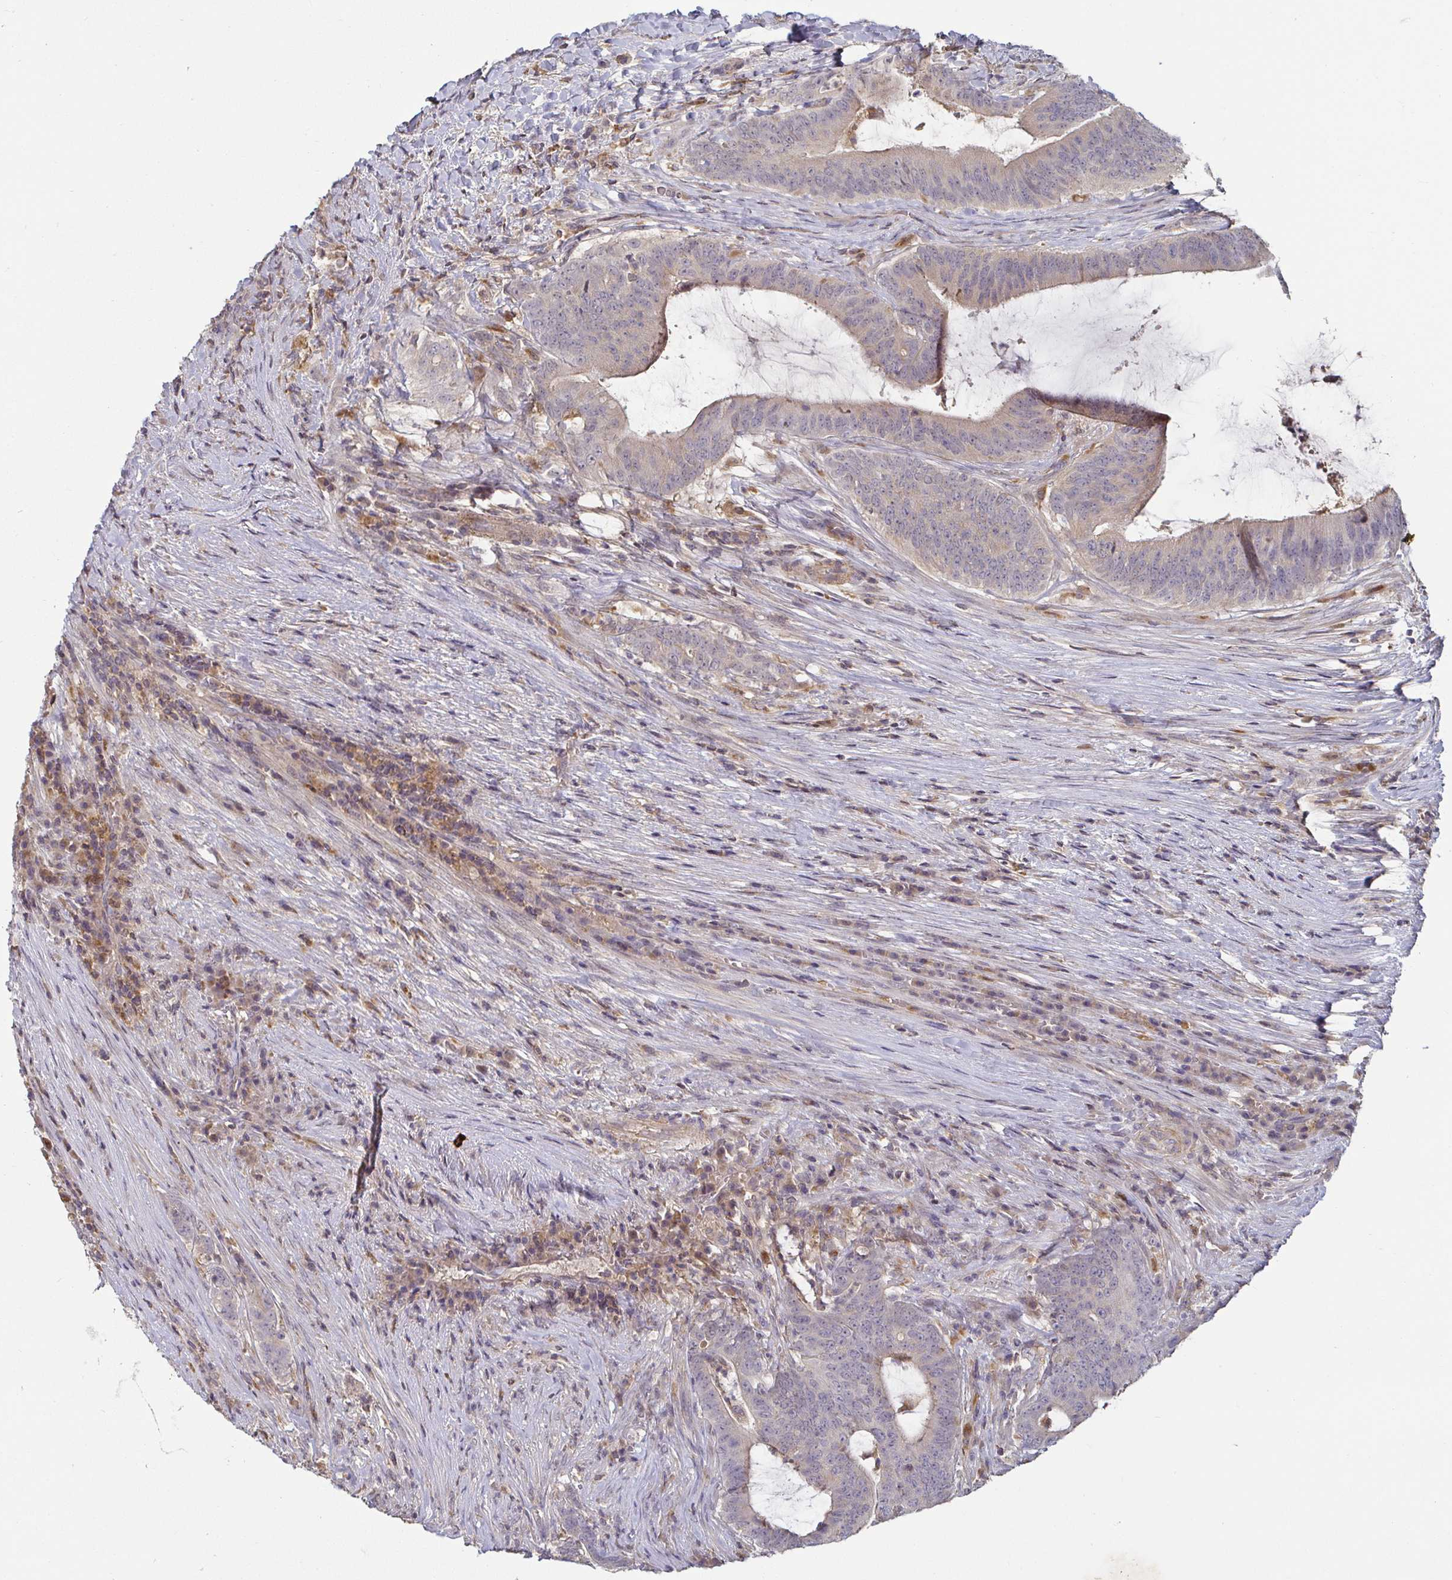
{"staining": {"intensity": "negative", "quantity": "none", "location": "none"}, "tissue": "colorectal cancer", "cell_type": "Tumor cells", "image_type": "cancer", "snomed": [{"axis": "morphology", "description": "Adenocarcinoma, NOS"}, {"axis": "topography", "description": "Colon"}], "caption": "Colorectal cancer was stained to show a protein in brown. There is no significant positivity in tumor cells. The staining is performed using DAB (3,3'-diaminobenzidine) brown chromogen with nuclei counter-stained in using hematoxylin.", "gene": "CDH18", "patient": {"sex": "female", "age": 43}}